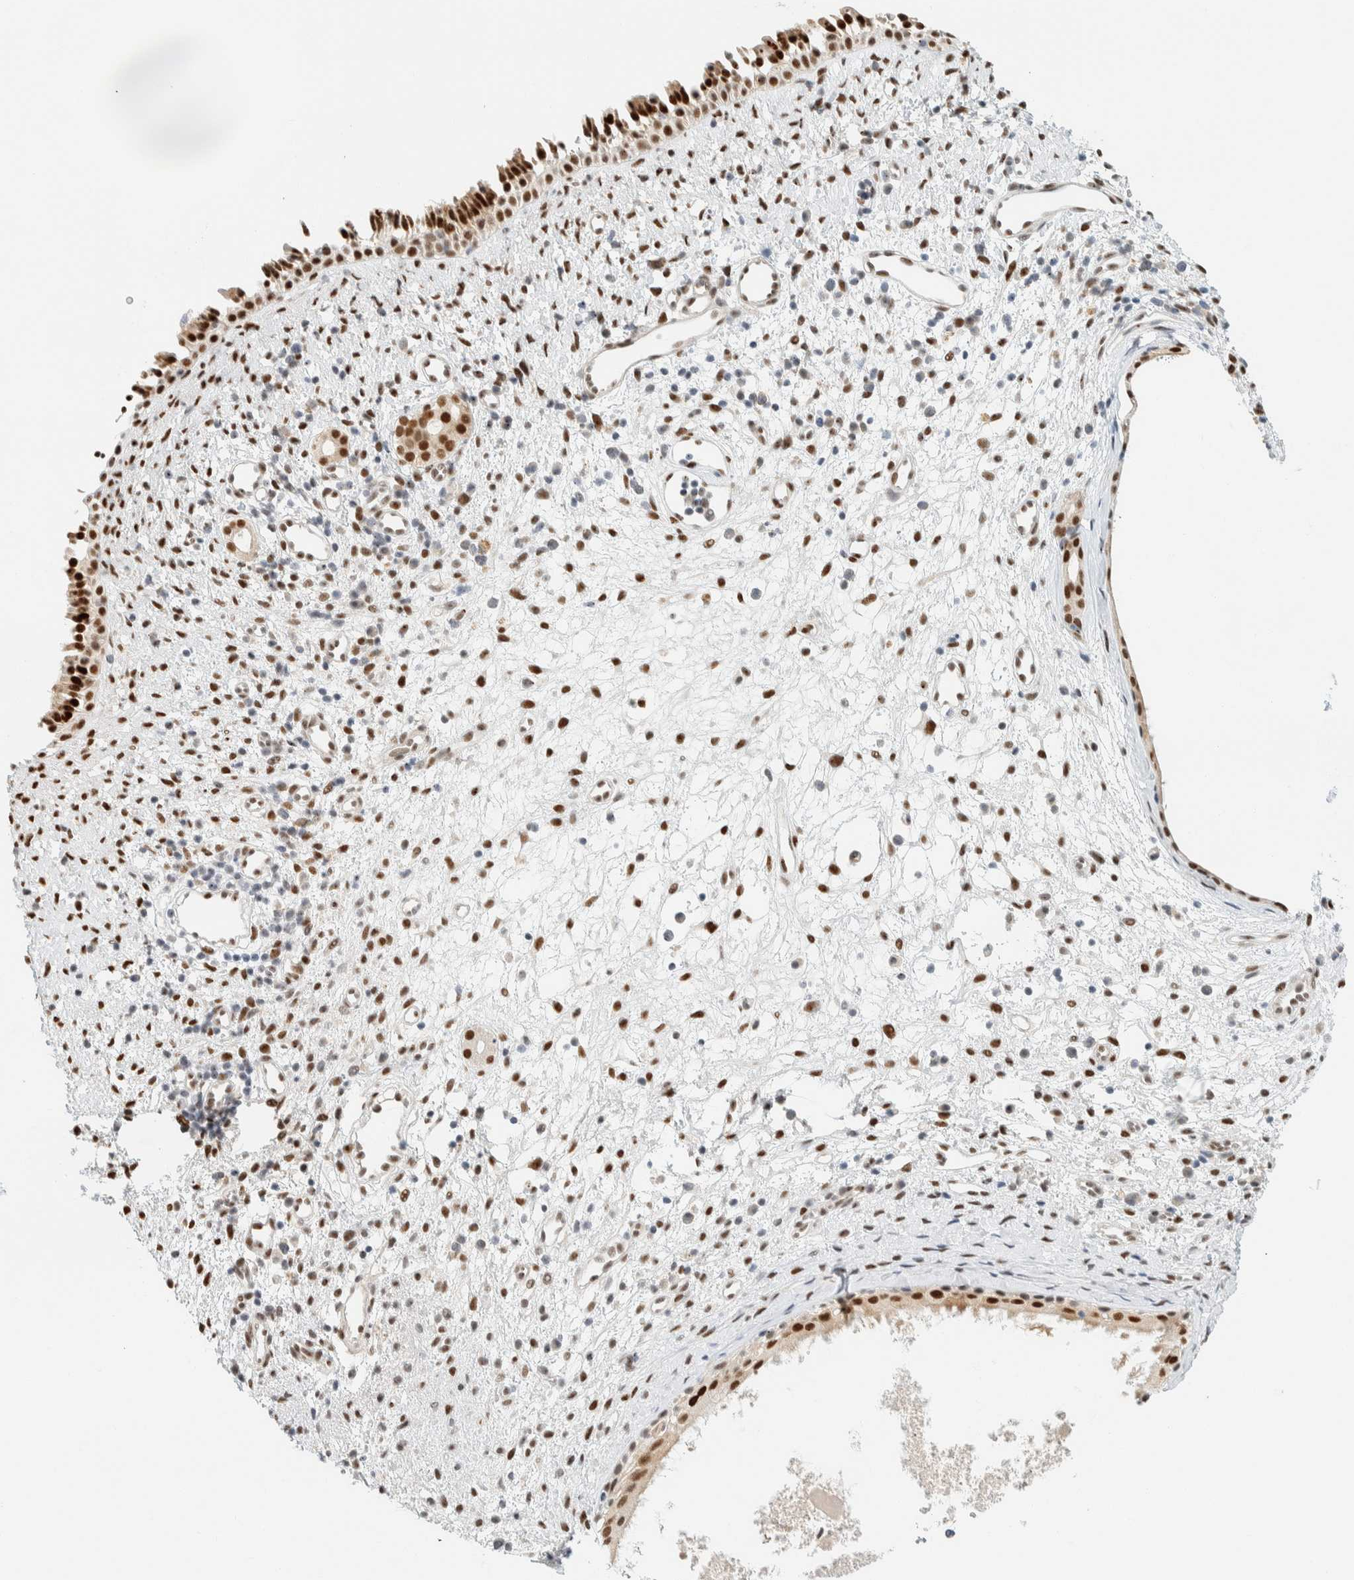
{"staining": {"intensity": "strong", "quantity": ">75%", "location": "nuclear"}, "tissue": "nasopharynx", "cell_type": "Respiratory epithelial cells", "image_type": "normal", "snomed": [{"axis": "morphology", "description": "Normal tissue, NOS"}, {"axis": "topography", "description": "Nasopharynx"}], "caption": "Protein staining of unremarkable nasopharynx shows strong nuclear staining in about >75% of respiratory epithelial cells. (brown staining indicates protein expression, while blue staining denotes nuclei).", "gene": "ZNF683", "patient": {"sex": "male", "age": 22}}